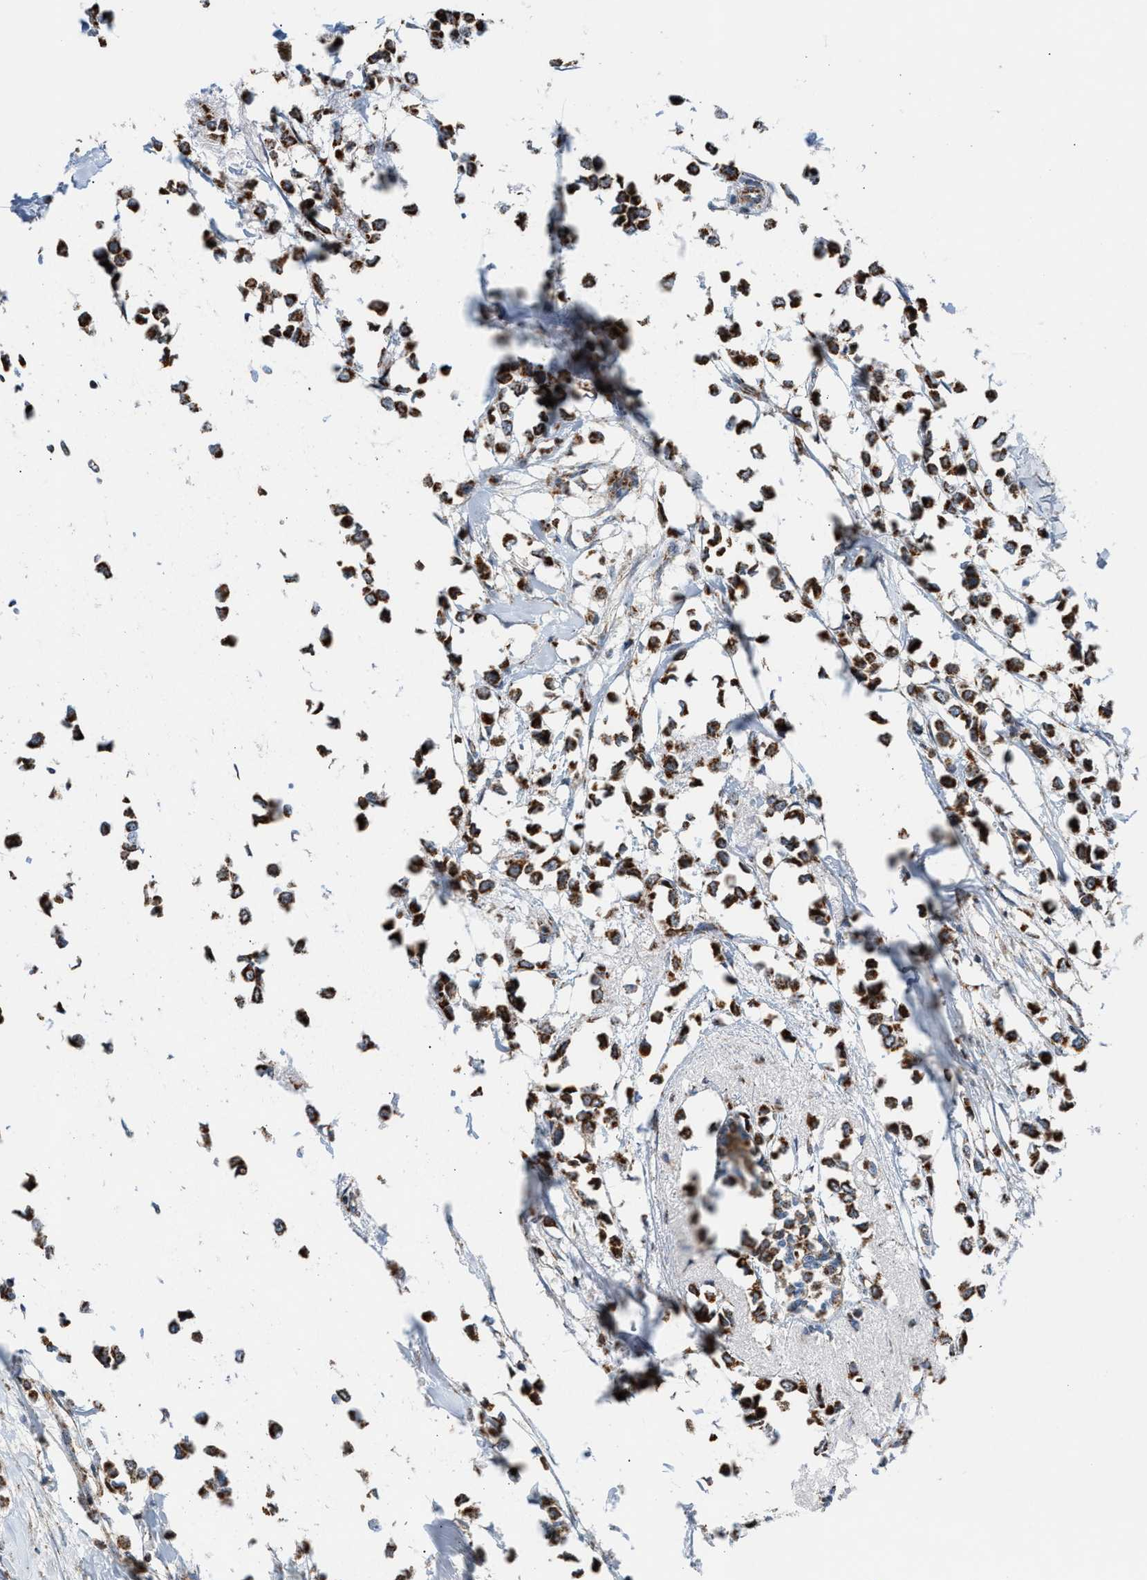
{"staining": {"intensity": "strong", "quantity": ">75%", "location": "cytoplasmic/membranous"}, "tissue": "breast cancer", "cell_type": "Tumor cells", "image_type": "cancer", "snomed": [{"axis": "morphology", "description": "Lobular carcinoma"}, {"axis": "topography", "description": "Breast"}], "caption": "Immunohistochemical staining of breast lobular carcinoma displays high levels of strong cytoplasmic/membranous positivity in approximately >75% of tumor cells.", "gene": "PMPCA", "patient": {"sex": "female", "age": 51}}